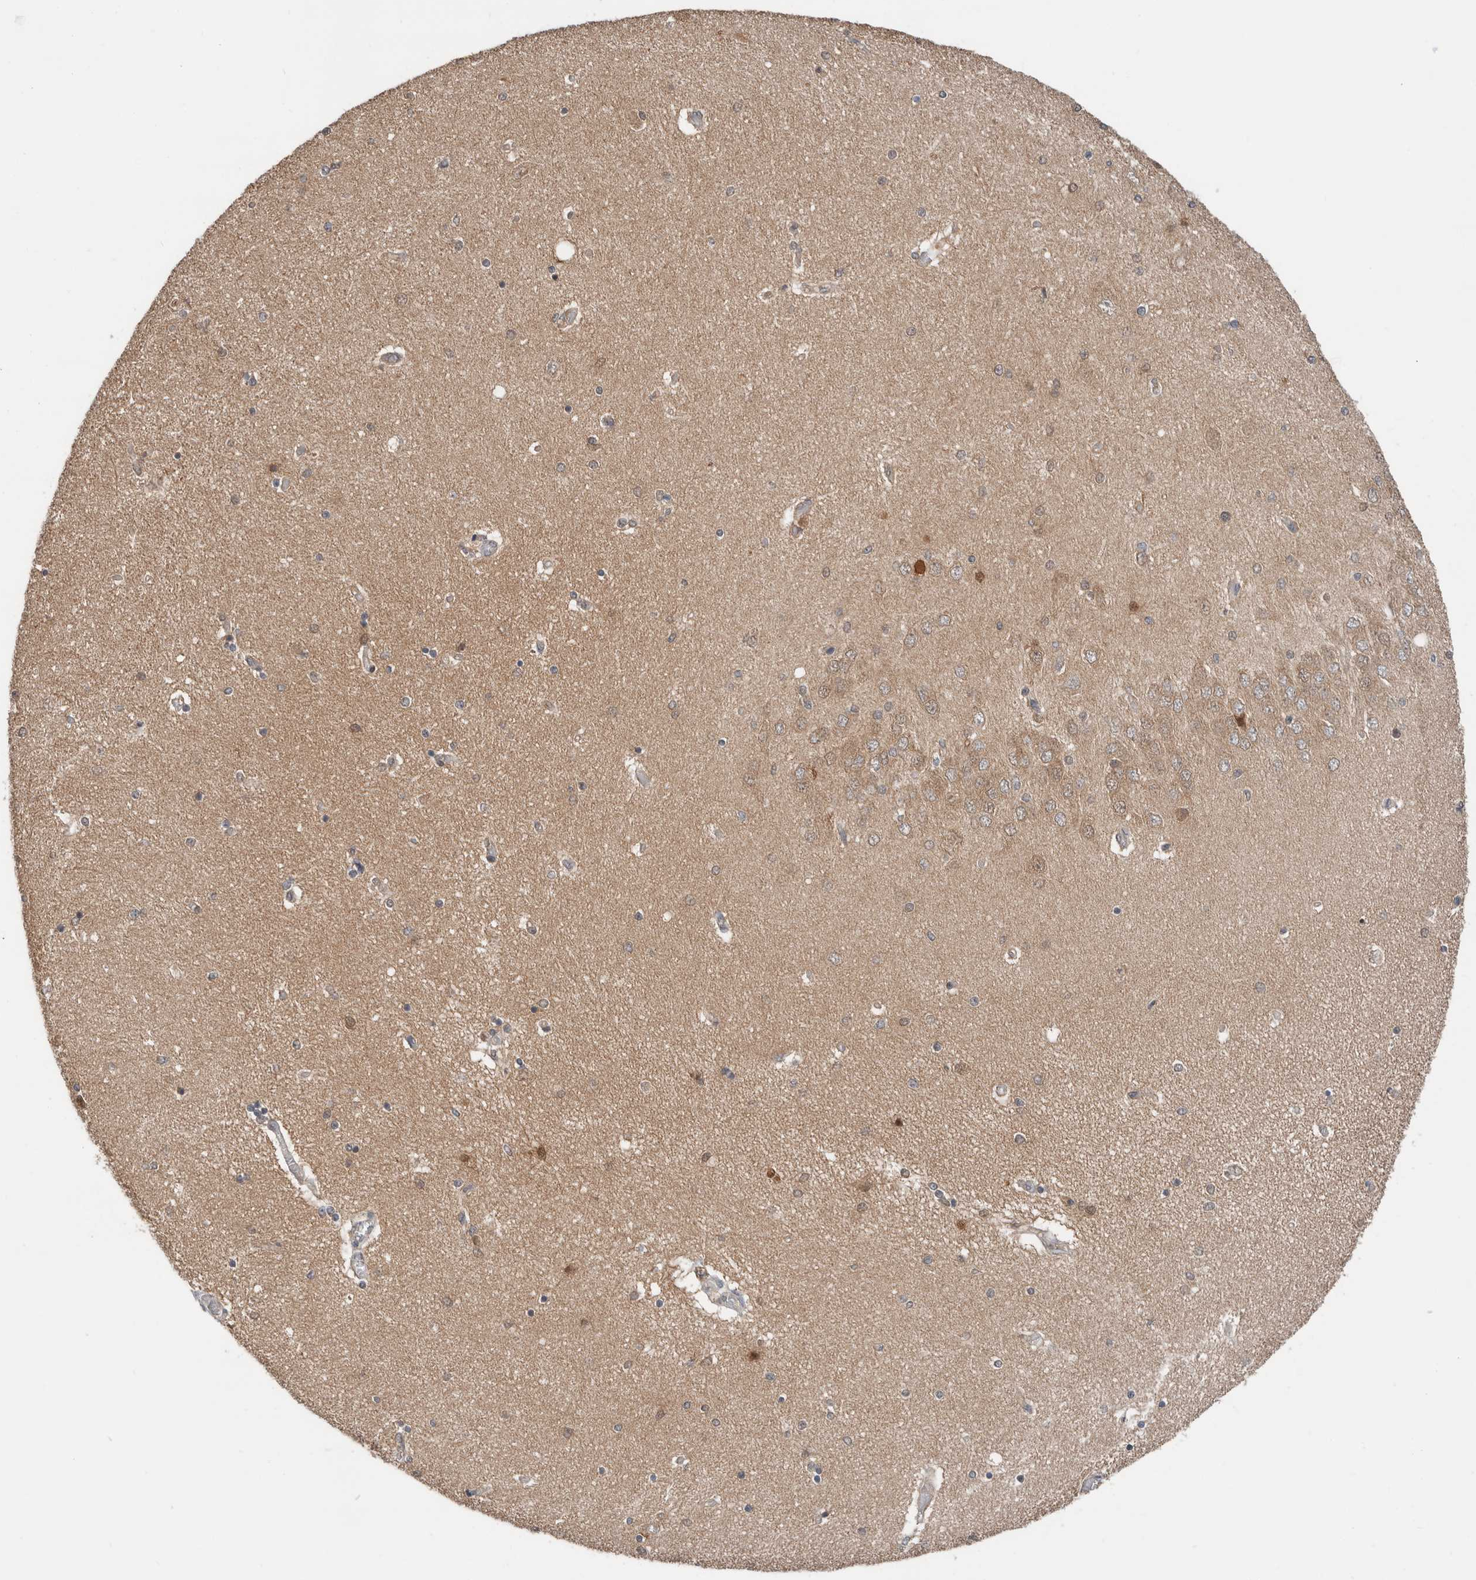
{"staining": {"intensity": "negative", "quantity": "none", "location": "none"}, "tissue": "hippocampus", "cell_type": "Glial cells", "image_type": "normal", "snomed": [{"axis": "morphology", "description": "Normal tissue, NOS"}, {"axis": "topography", "description": "Hippocampus"}], "caption": "Histopathology image shows no protein staining in glial cells of benign hippocampus.", "gene": "XPNPEP1", "patient": {"sex": "female", "age": 54}}